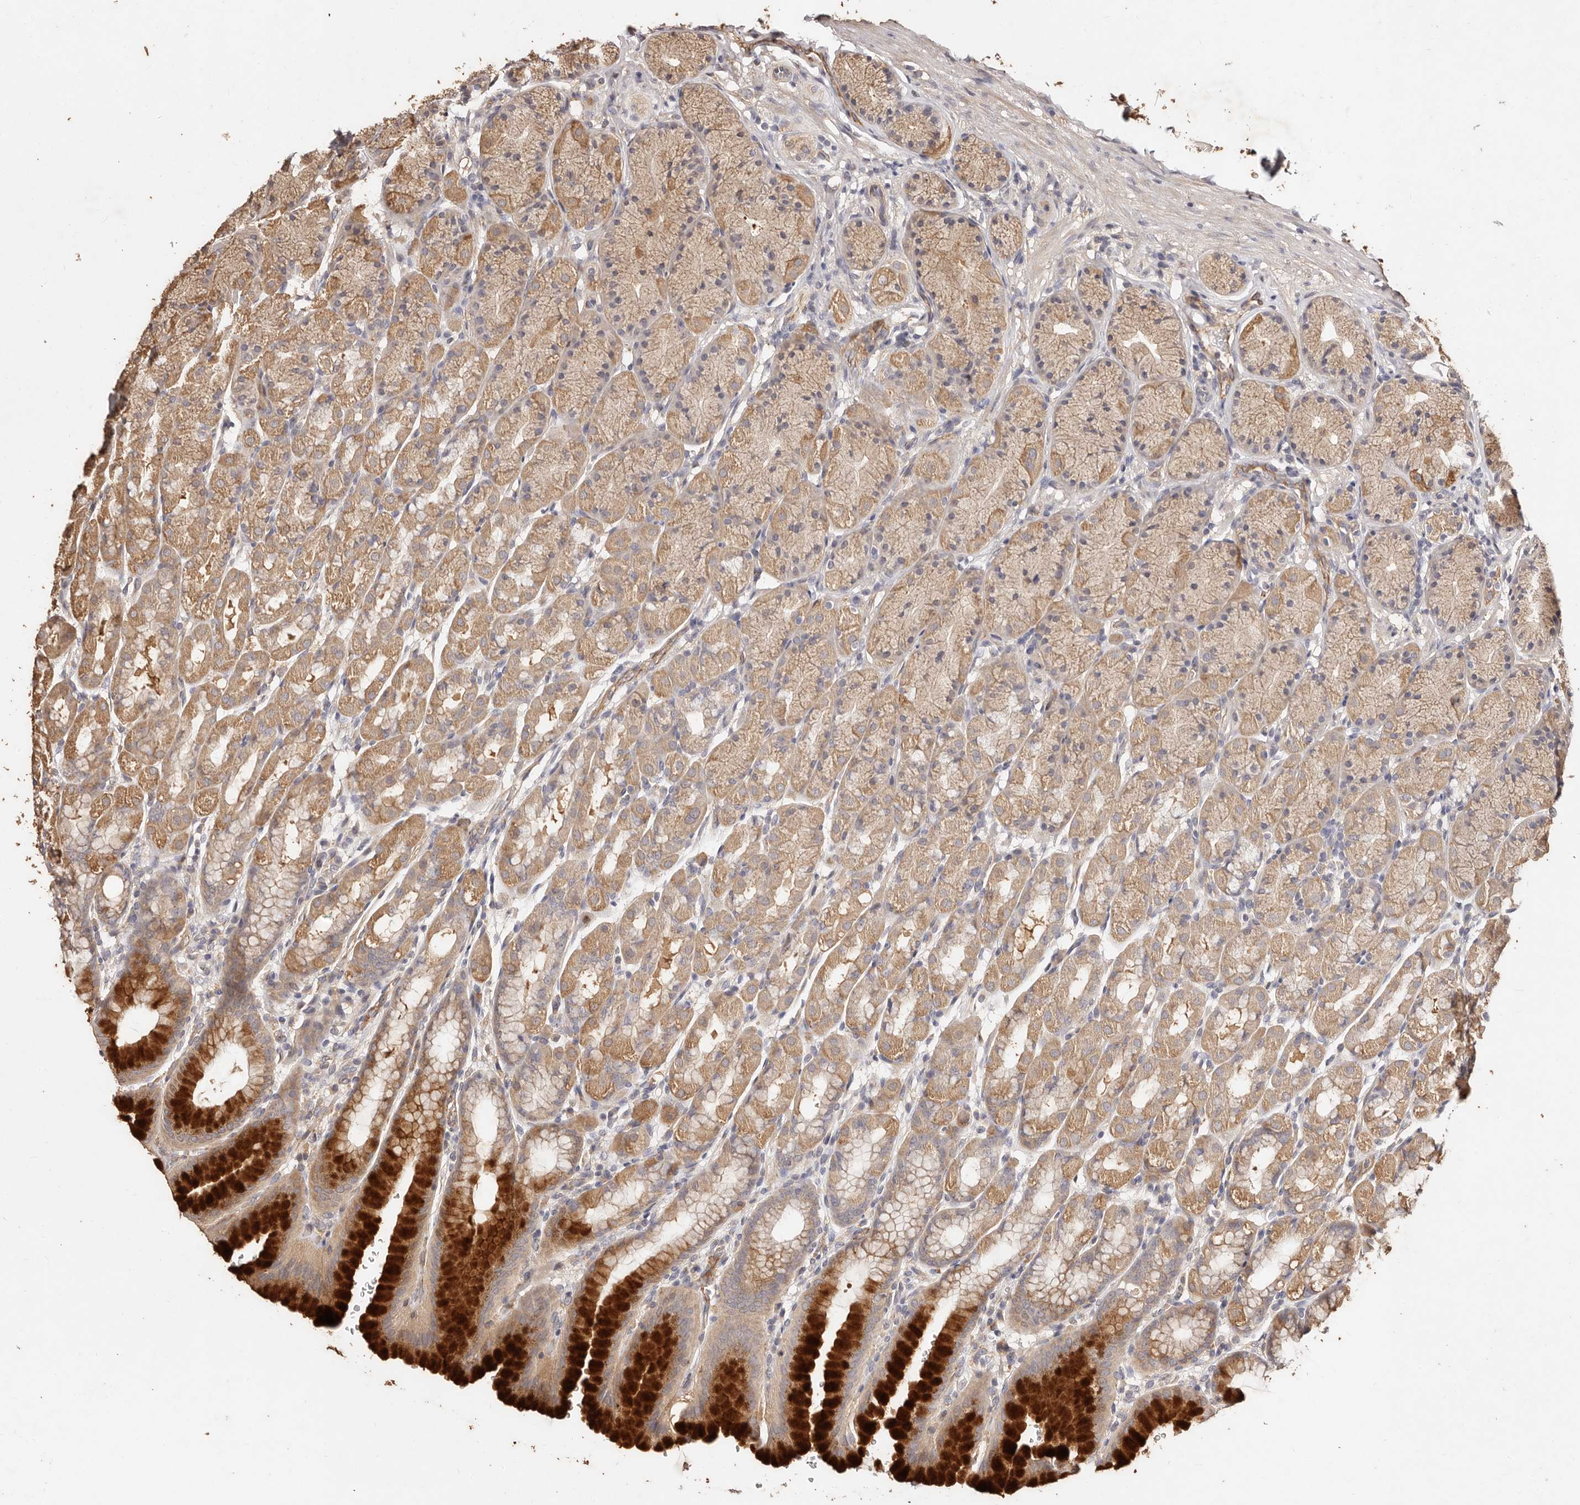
{"staining": {"intensity": "strong", "quantity": "<25%", "location": "cytoplasmic/membranous"}, "tissue": "stomach", "cell_type": "Glandular cells", "image_type": "normal", "snomed": [{"axis": "morphology", "description": "Normal tissue, NOS"}, {"axis": "topography", "description": "Stomach"}], "caption": "An IHC micrograph of benign tissue is shown. Protein staining in brown labels strong cytoplasmic/membranous positivity in stomach within glandular cells.", "gene": "CCL14", "patient": {"sex": "male", "age": 42}}